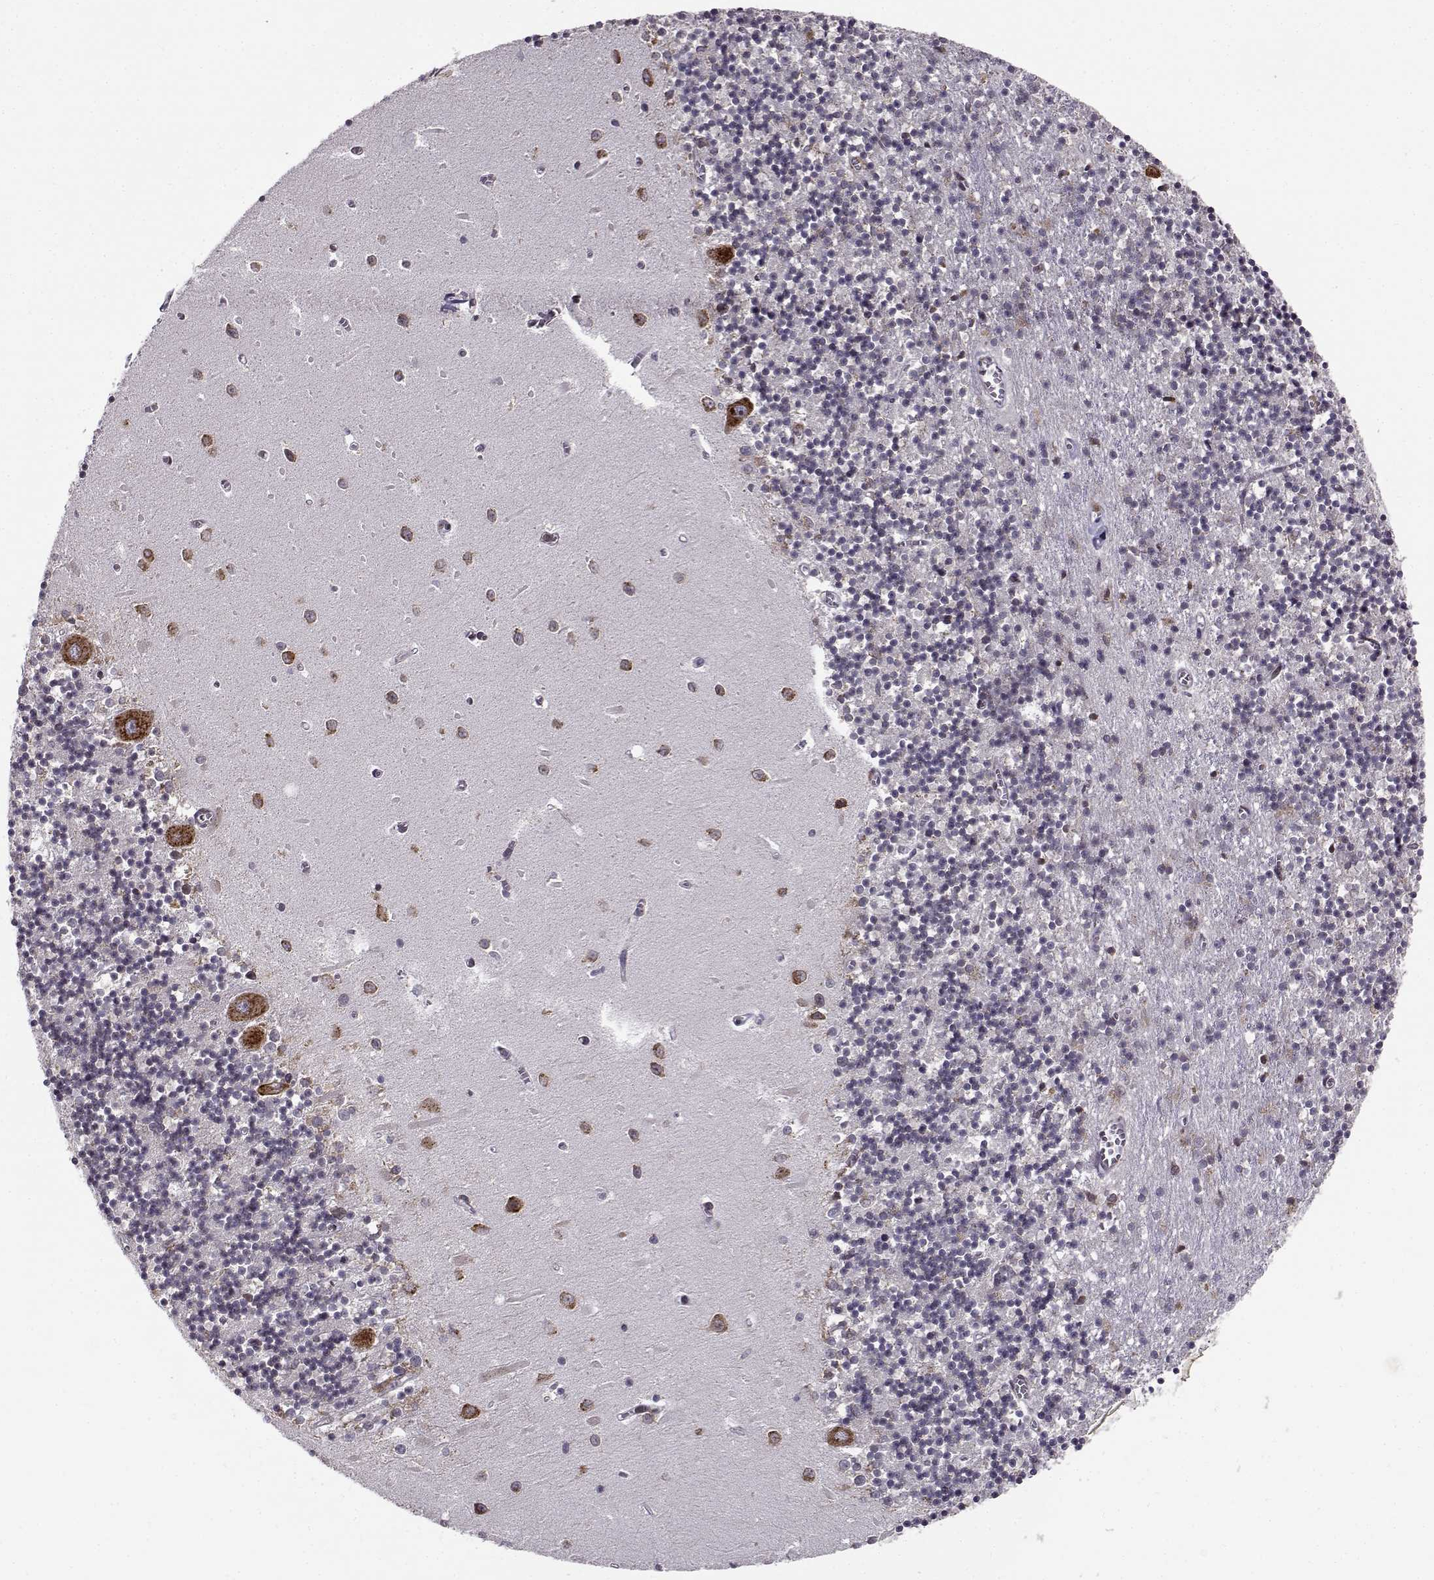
{"staining": {"intensity": "negative", "quantity": "none", "location": "none"}, "tissue": "cerebellum", "cell_type": "Cells in granular layer", "image_type": "normal", "snomed": [{"axis": "morphology", "description": "Normal tissue, NOS"}, {"axis": "topography", "description": "Cerebellum"}], "caption": "A high-resolution micrograph shows immunohistochemistry (IHC) staining of benign cerebellum, which demonstrates no significant expression in cells in granular layer. The staining is performed using DAB (3,3'-diaminobenzidine) brown chromogen with nuclei counter-stained in using hematoxylin.", "gene": "RPL31", "patient": {"sex": "female", "age": 64}}